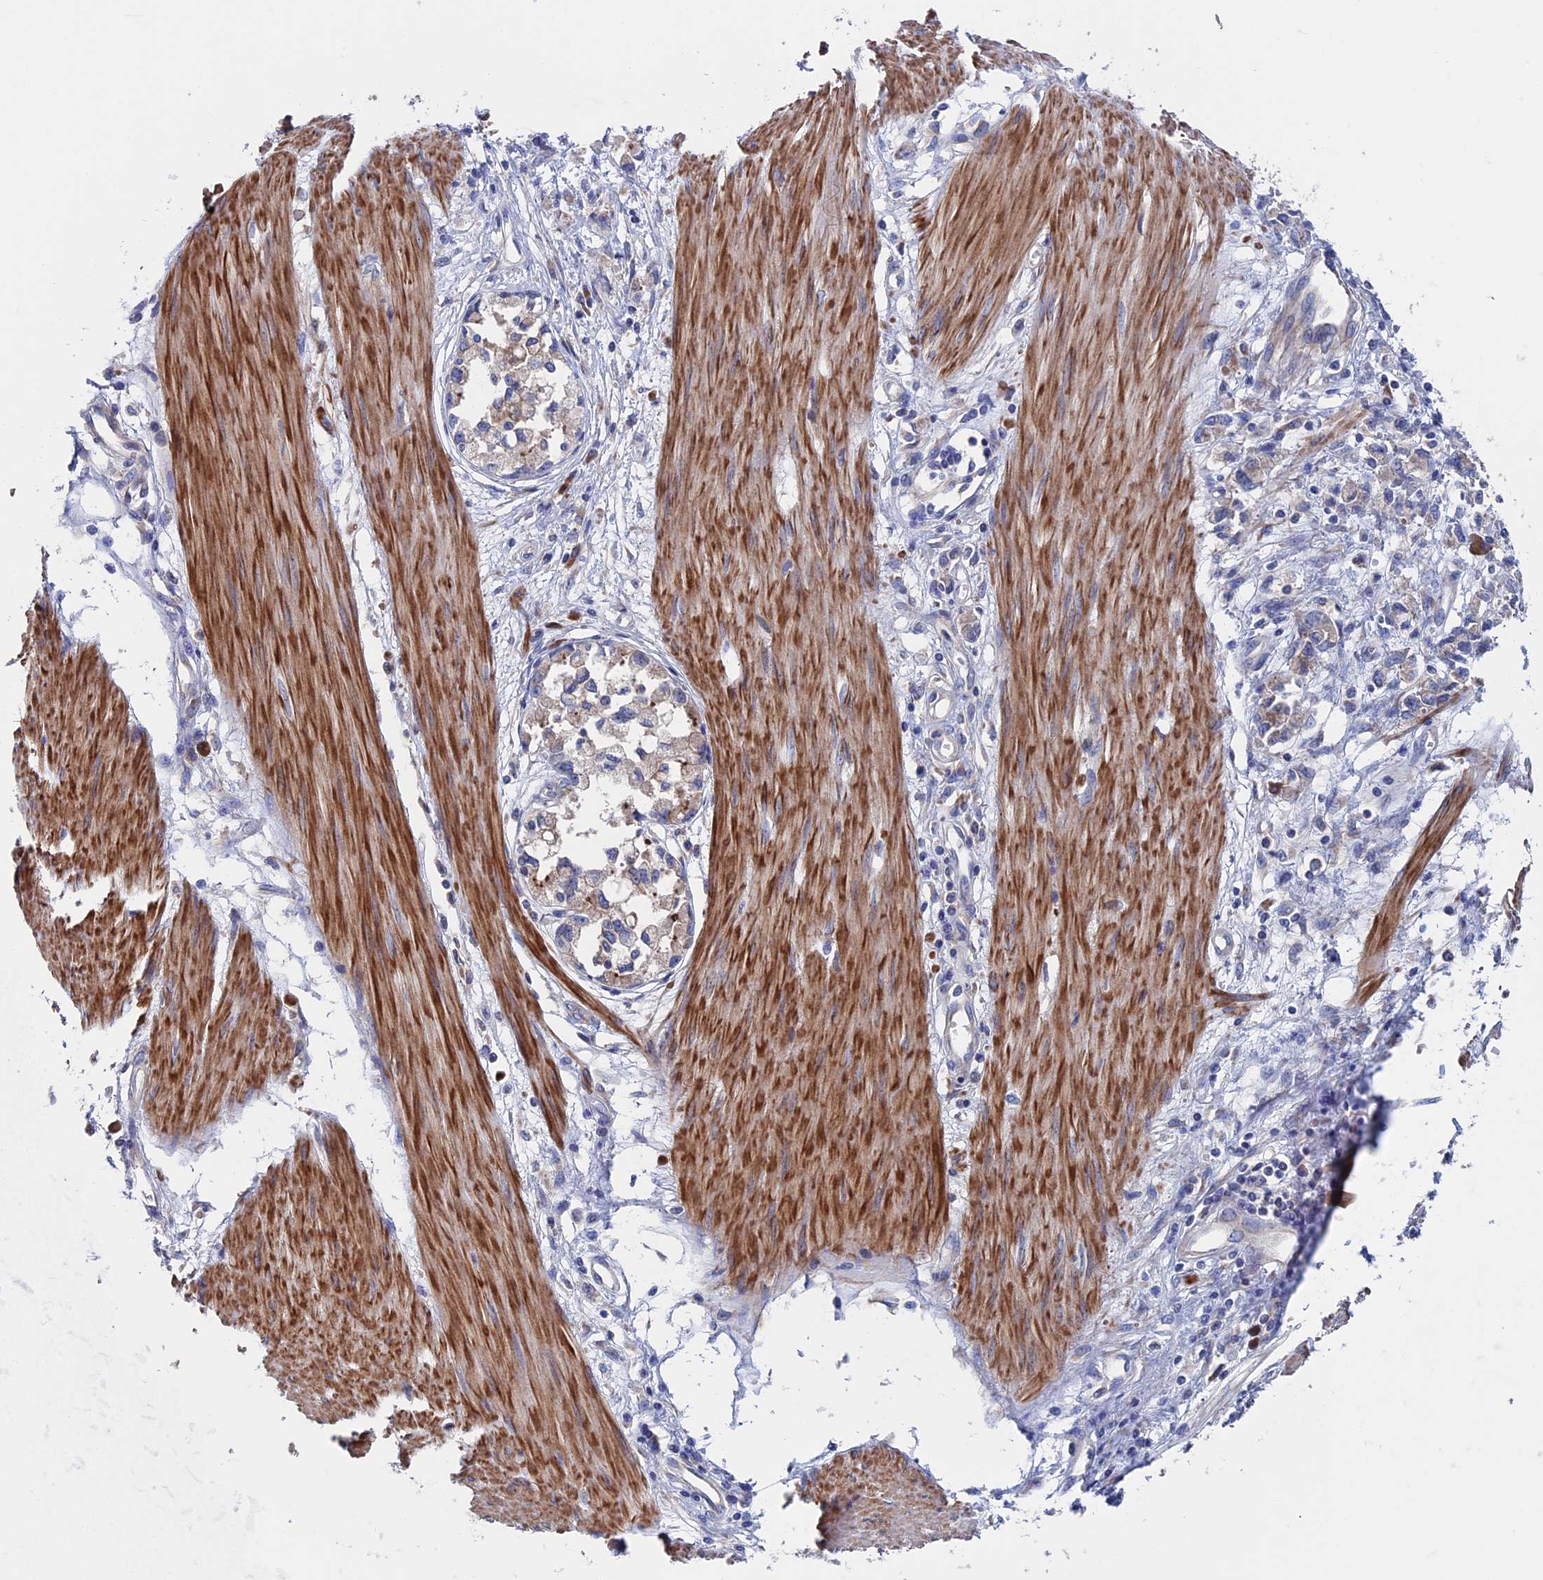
{"staining": {"intensity": "weak", "quantity": "<25%", "location": "cytoplasmic/membranous"}, "tissue": "stomach cancer", "cell_type": "Tumor cells", "image_type": "cancer", "snomed": [{"axis": "morphology", "description": "Adenocarcinoma, NOS"}, {"axis": "topography", "description": "Stomach"}], "caption": "Histopathology image shows no significant protein staining in tumor cells of adenocarcinoma (stomach).", "gene": "DNAJC3", "patient": {"sex": "female", "age": 76}}